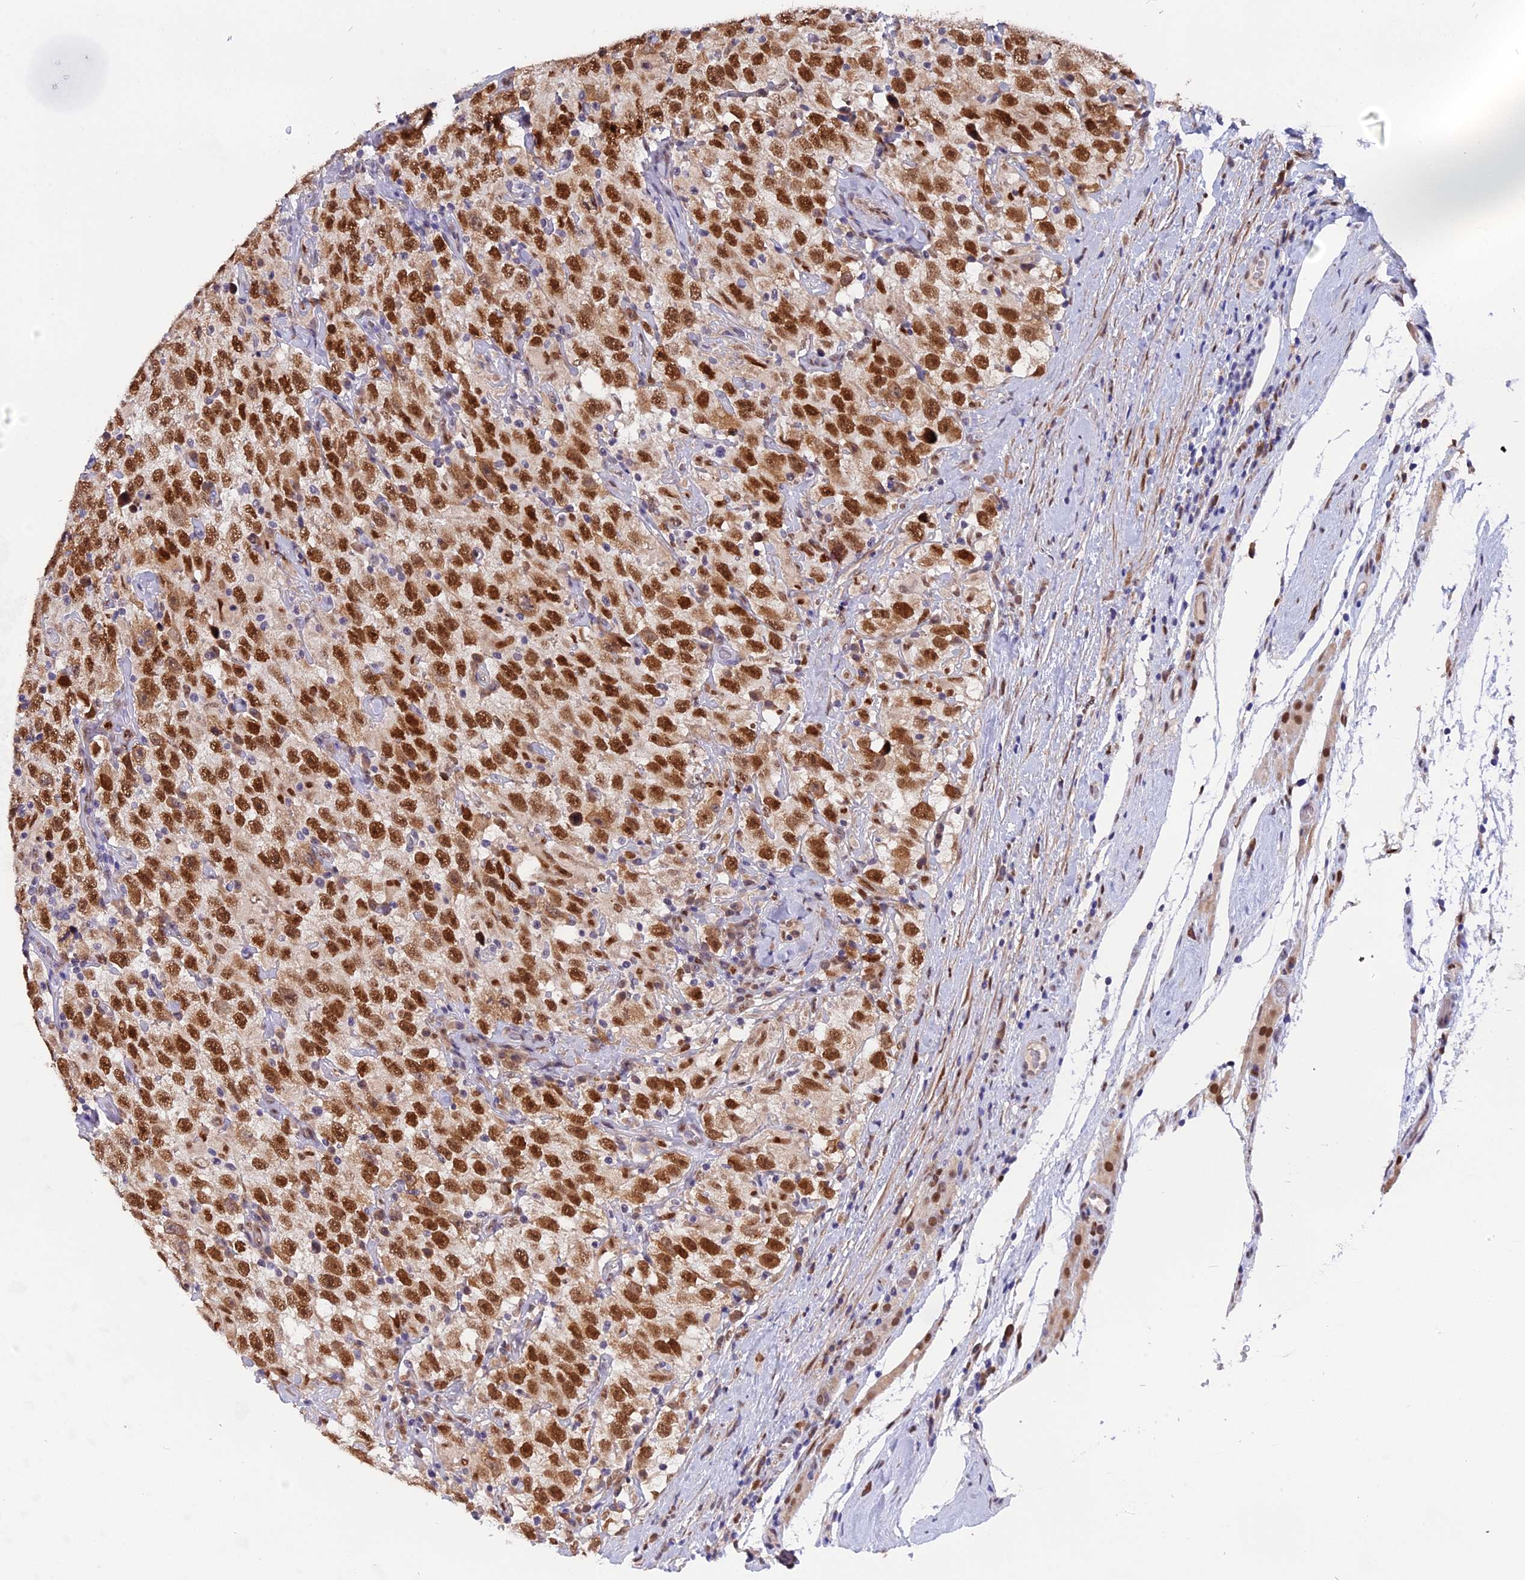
{"staining": {"intensity": "strong", "quantity": ">75%", "location": "nuclear"}, "tissue": "testis cancer", "cell_type": "Tumor cells", "image_type": "cancer", "snomed": [{"axis": "morphology", "description": "Seminoma, NOS"}, {"axis": "topography", "description": "Testis"}], "caption": "High-power microscopy captured an immunohistochemistry histopathology image of testis cancer, revealing strong nuclear expression in about >75% of tumor cells.", "gene": "FAM118B", "patient": {"sex": "male", "age": 41}}